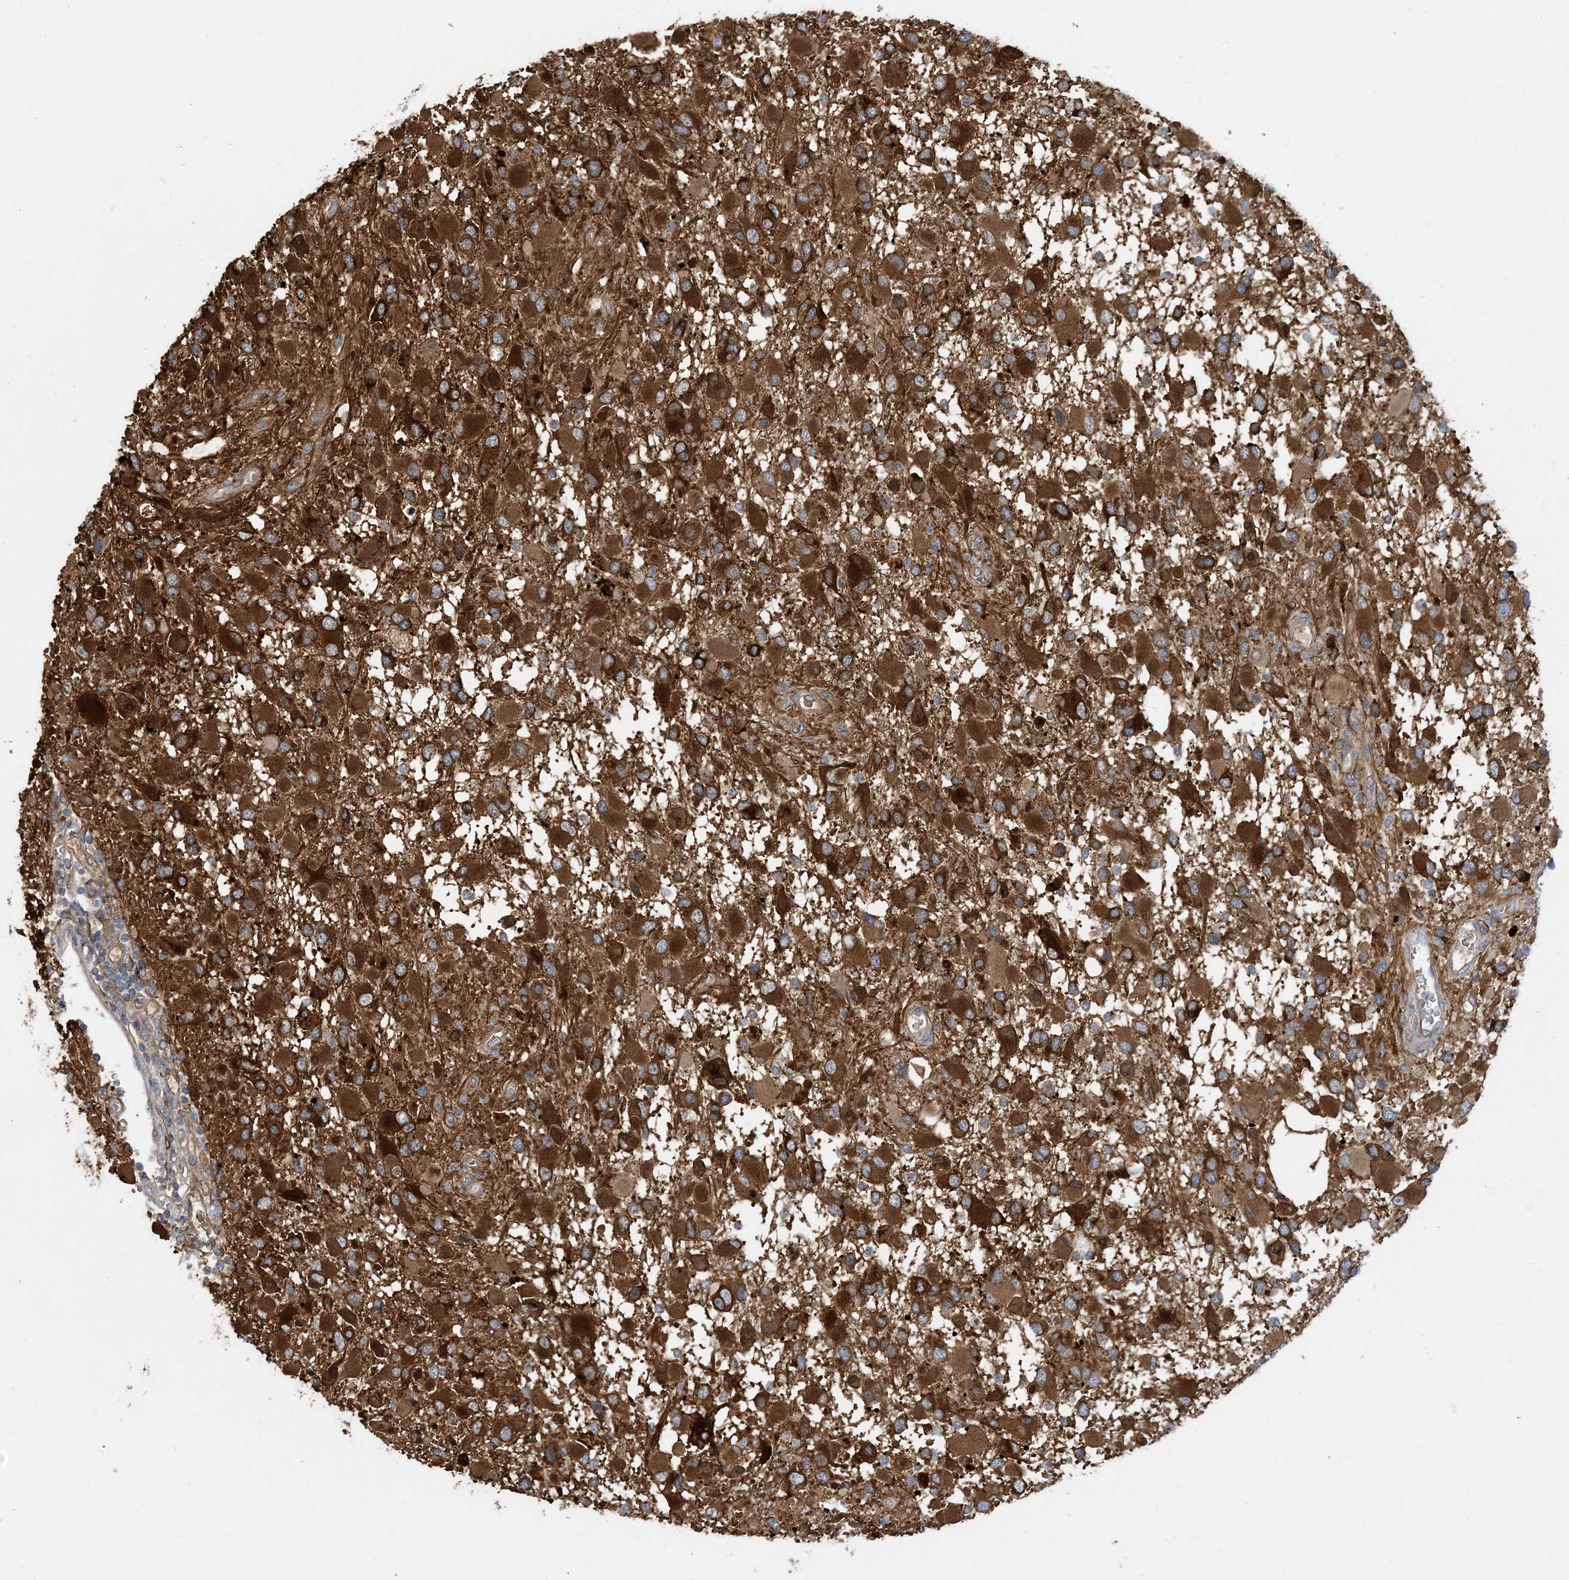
{"staining": {"intensity": "strong", "quantity": ">75%", "location": "cytoplasmic/membranous"}, "tissue": "glioma", "cell_type": "Tumor cells", "image_type": "cancer", "snomed": [{"axis": "morphology", "description": "Glioma, malignant, High grade"}, {"axis": "topography", "description": "Brain"}], "caption": "DAB (3,3'-diaminobenzidine) immunohistochemical staining of human malignant glioma (high-grade) reveals strong cytoplasmic/membranous protein positivity in about >75% of tumor cells.", "gene": "EIF2A", "patient": {"sex": "male", "age": 53}}